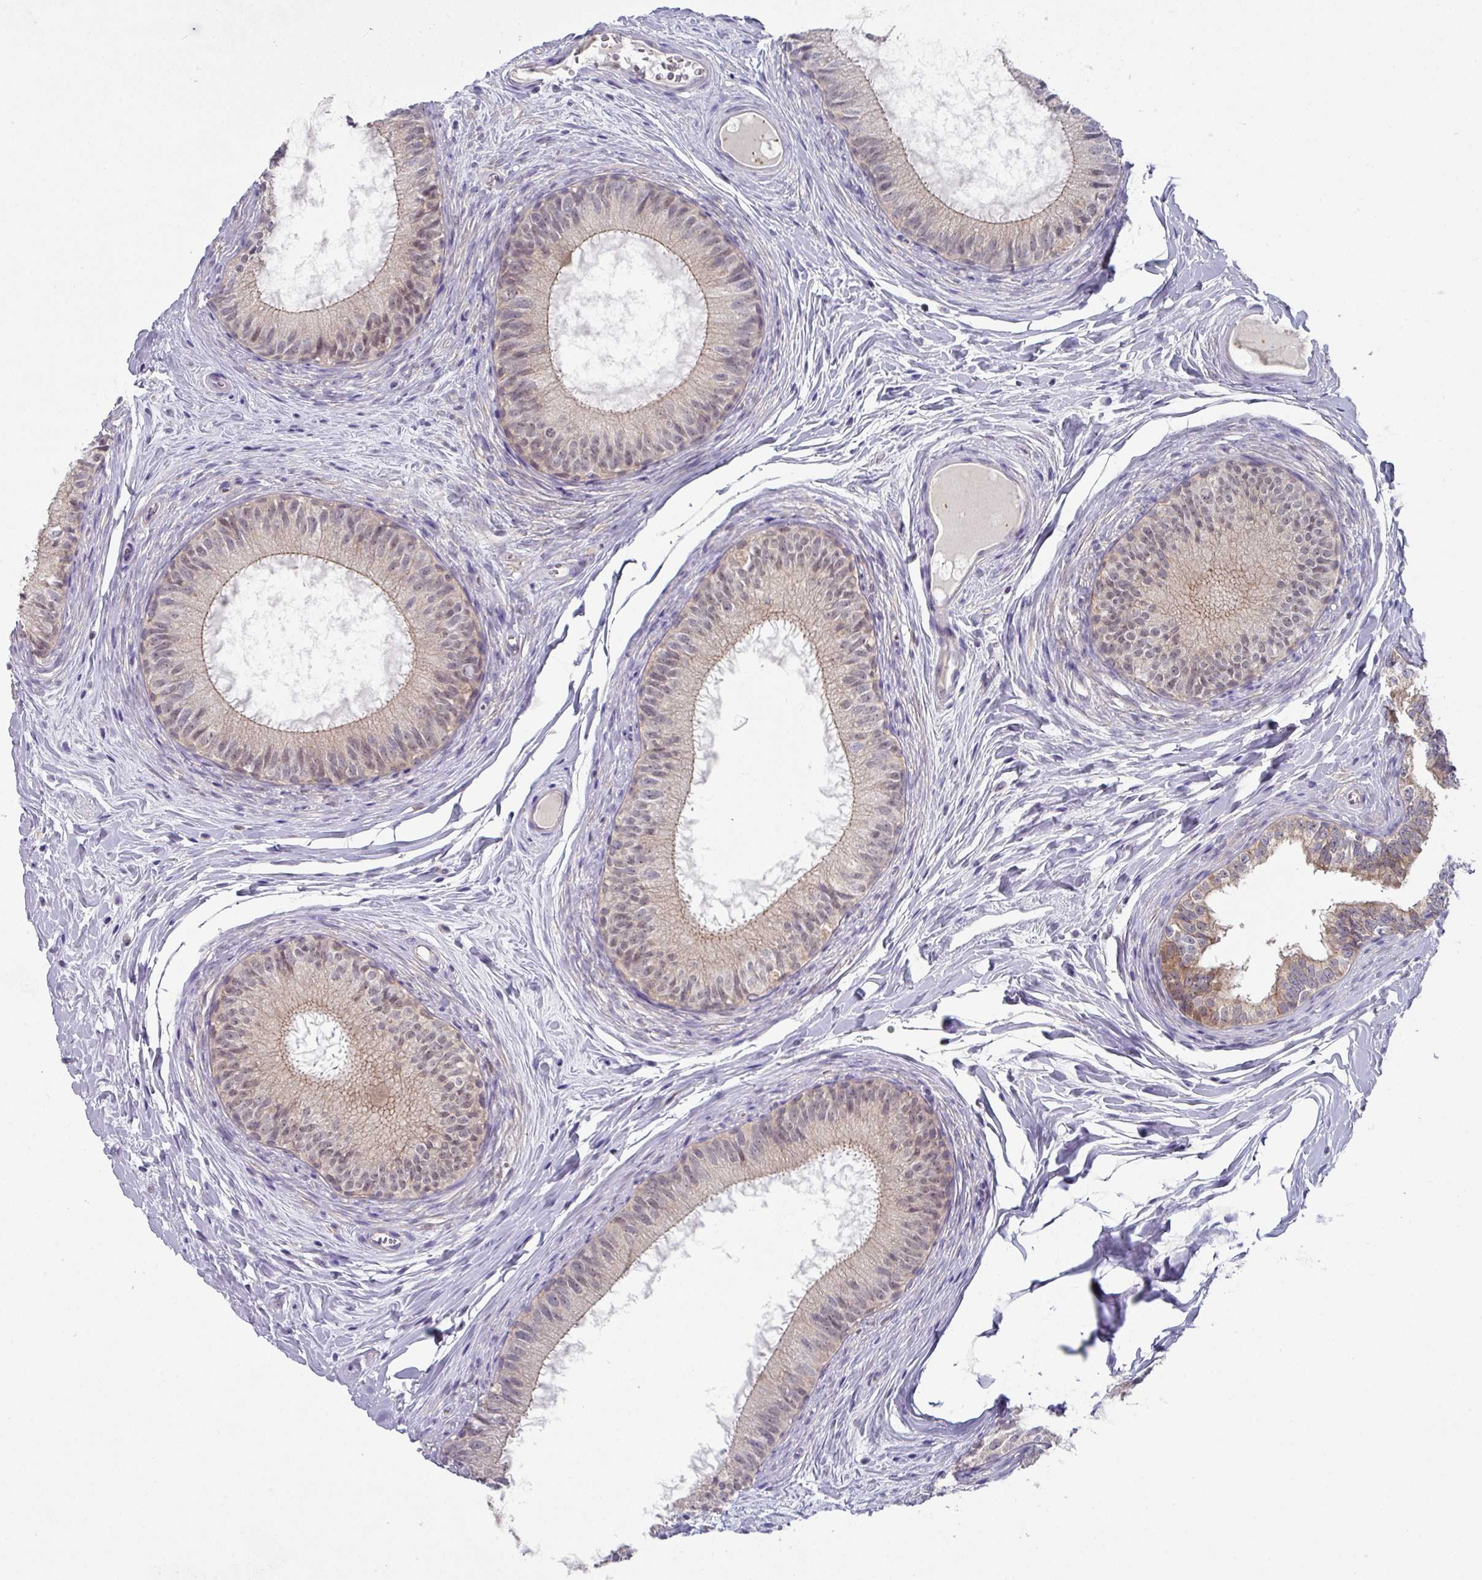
{"staining": {"intensity": "moderate", "quantity": "25%-75%", "location": "cytoplasmic/membranous,nuclear"}, "tissue": "epididymis", "cell_type": "Glandular cells", "image_type": "normal", "snomed": [{"axis": "morphology", "description": "Normal tissue, NOS"}, {"axis": "topography", "description": "Epididymis"}], "caption": "Immunohistochemical staining of normal human epididymis displays medium levels of moderate cytoplasmic/membranous,nuclear staining in about 25%-75% of glandular cells. Using DAB (brown) and hematoxylin (blue) stains, captured at high magnification using brightfield microscopy.", "gene": "DCAF12L1", "patient": {"sex": "male", "age": 25}}